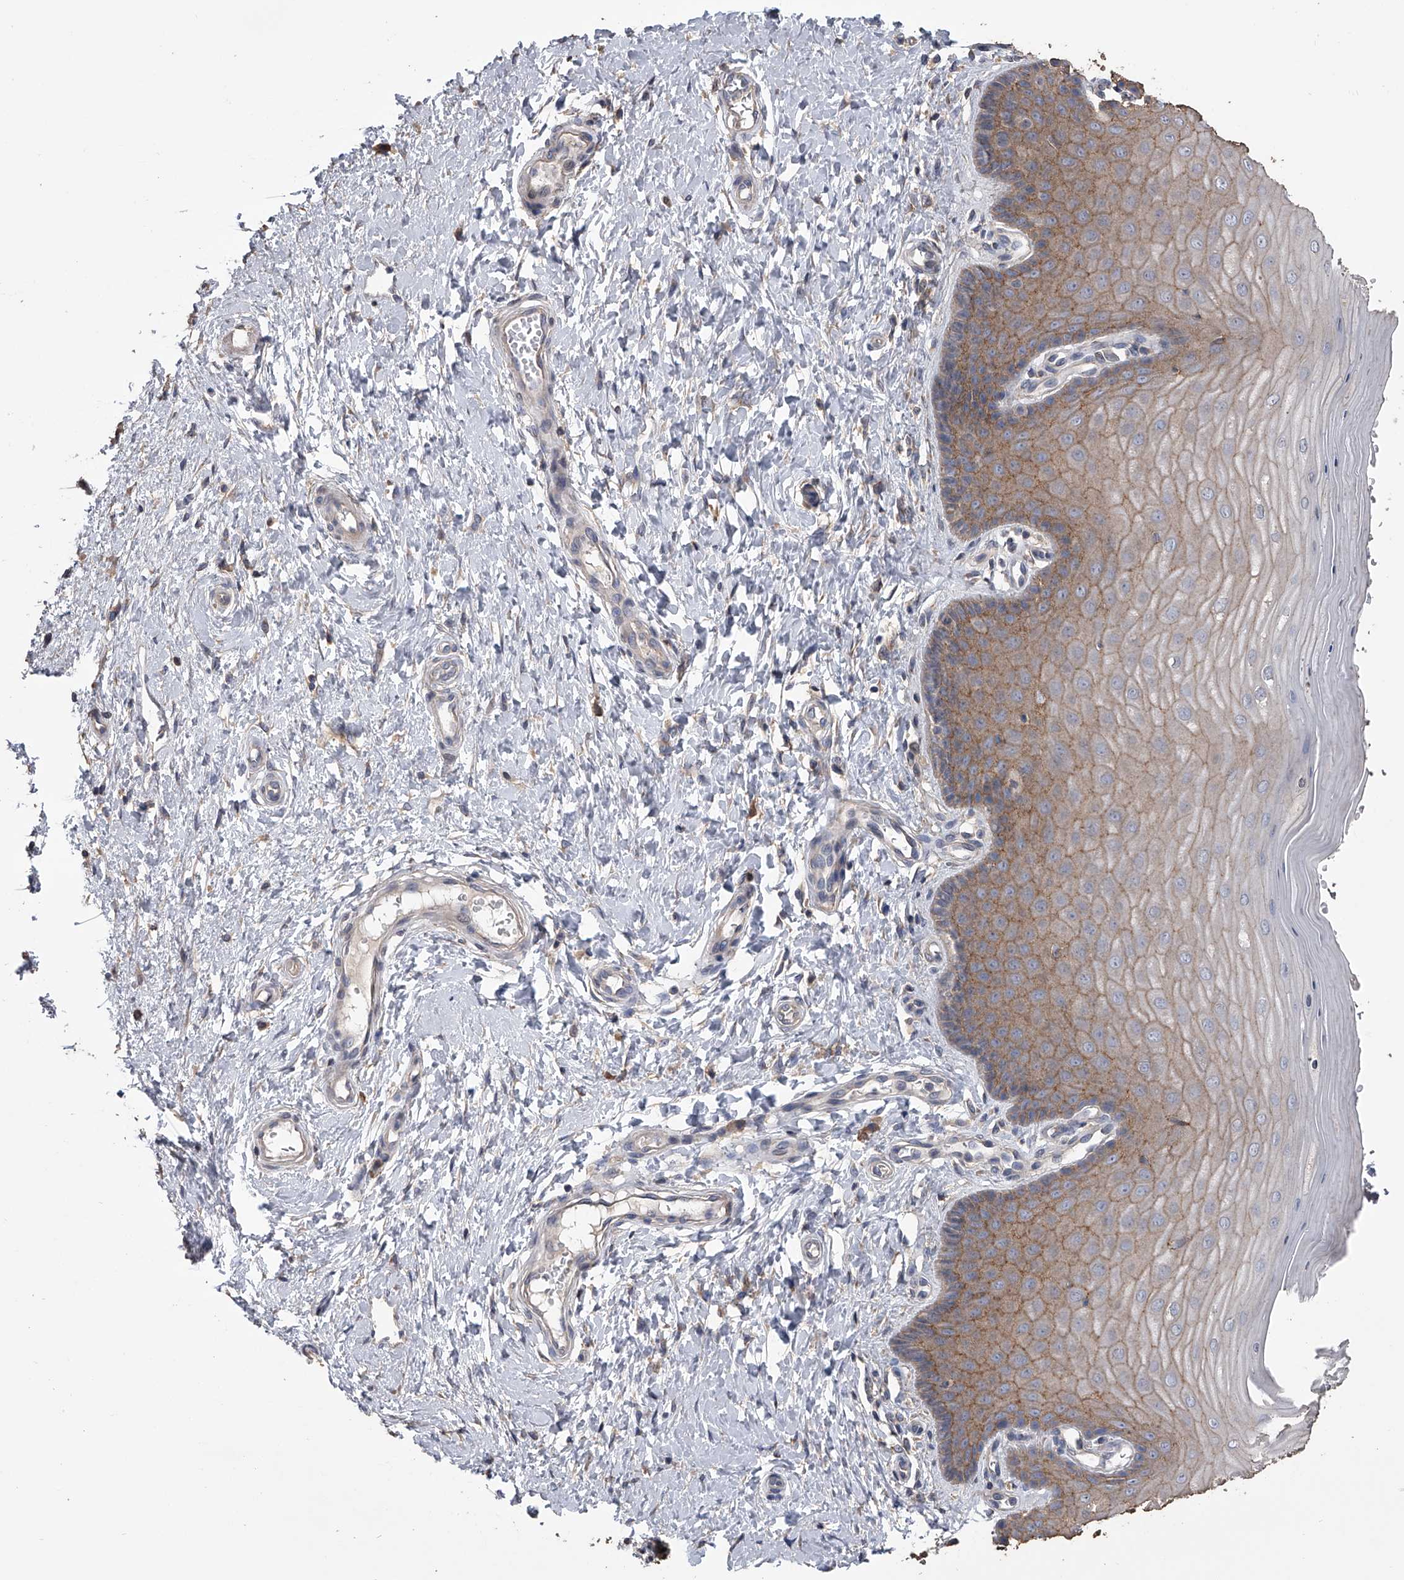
{"staining": {"intensity": "weak", "quantity": "25%-75%", "location": "cytoplasmic/membranous"}, "tissue": "cervix", "cell_type": "Glandular cells", "image_type": "normal", "snomed": [{"axis": "morphology", "description": "Normal tissue, NOS"}, {"axis": "topography", "description": "Cervix"}], "caption": "A histopathology image of cervix stained for a protein exhibits weak cytoplasmic/membranous brown staining in glandular cells. (DAB IHC with brightfield microscopy, high magnification).", "gene": "ZNF343", "patient": {"sex": "female", "age": 55}}